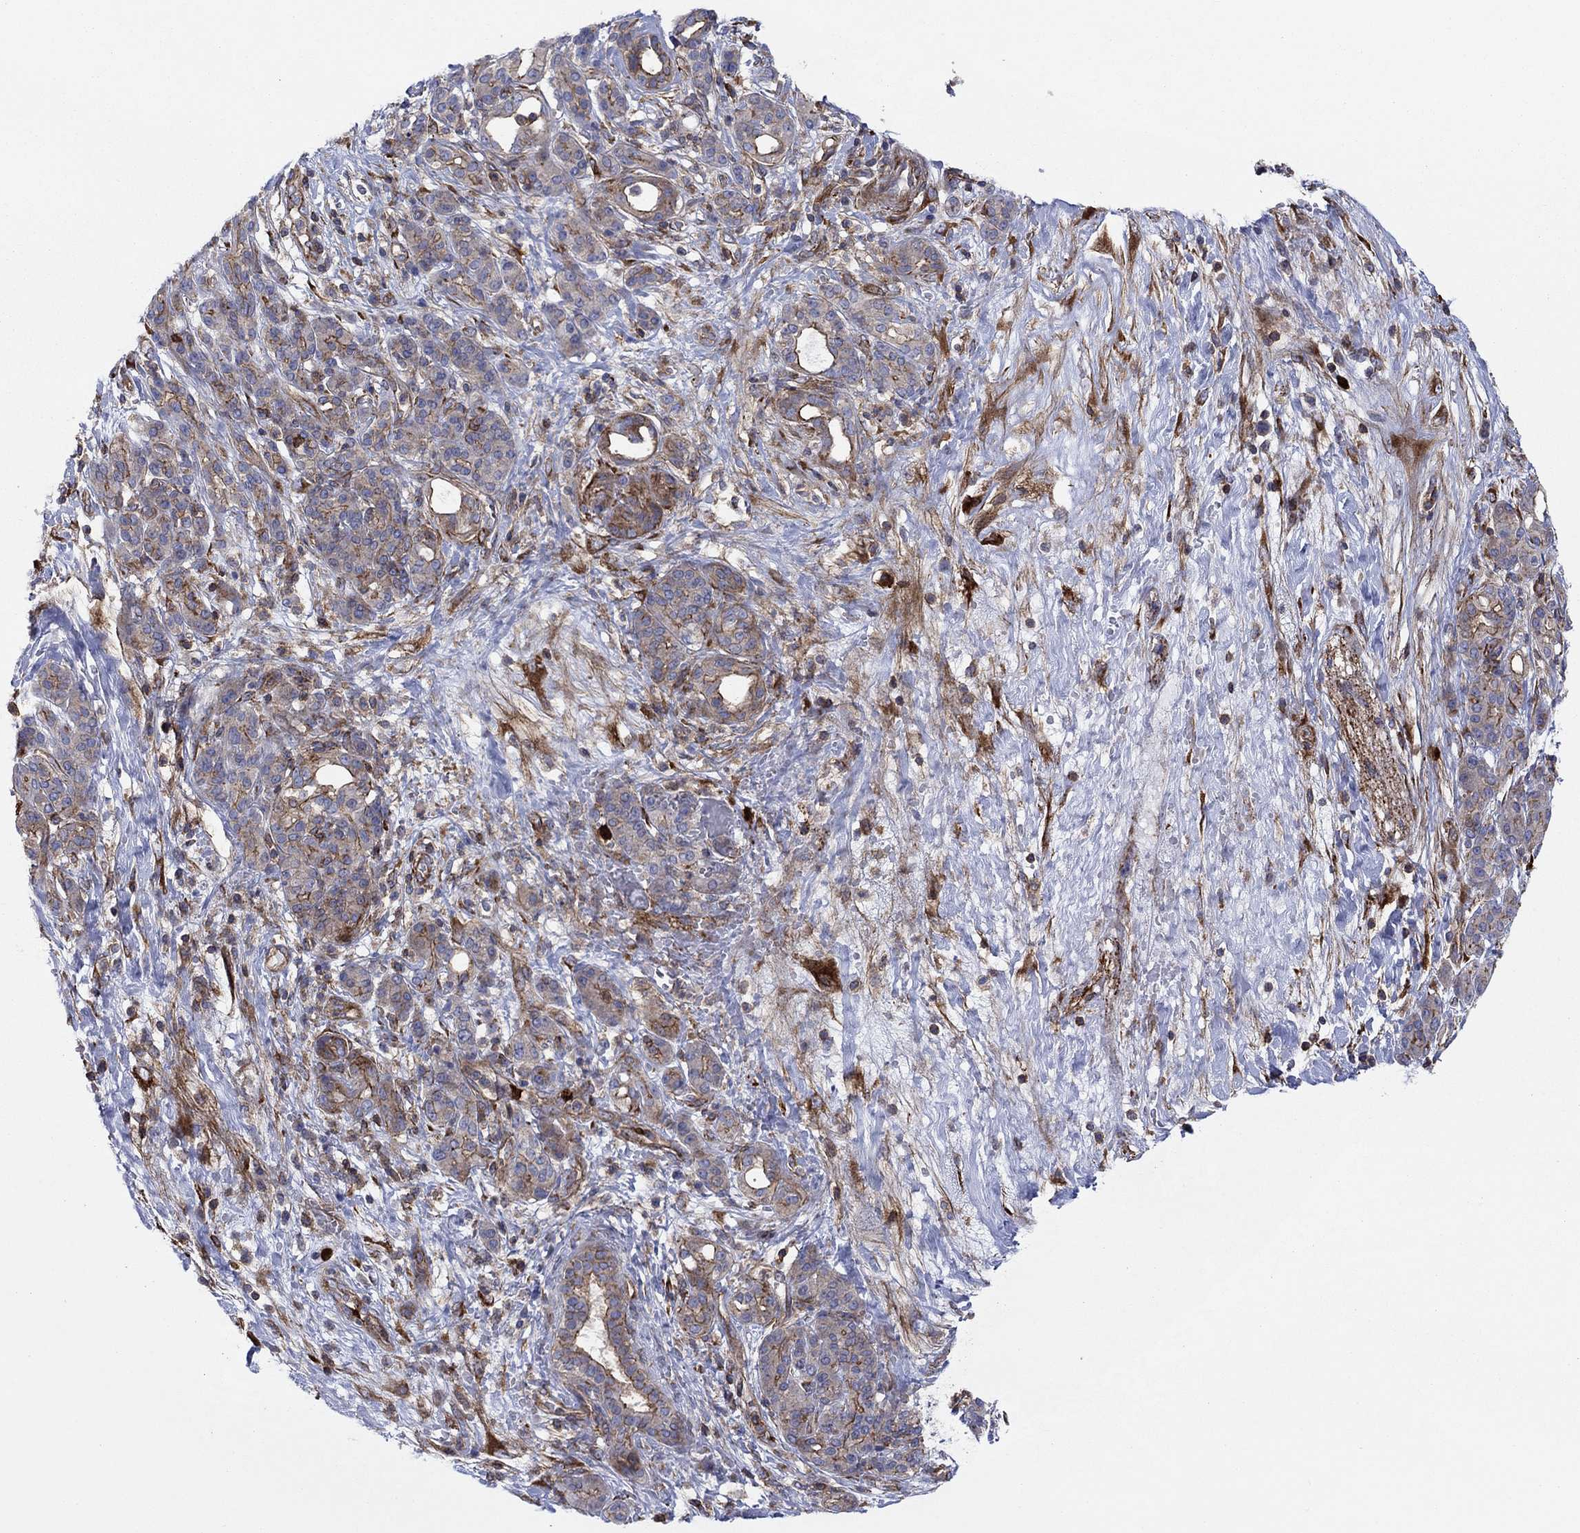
{"staining": {"intensity": "strong", "quantity": "<25%", "location": "cytoplasmic/membranous"}, "tissue": "pancreatic cancer", "cell_type": "Tumor cells", "image_type": "cancer", "snomed": [{"axis": "morphology", "description": "Adenocarcinoma, NOS"}, {"axis": "topography", "description": "Pancreas"}], "caption": "Protein staining of adenocarcinoma (pancreatic) tissue exhibits strong cytoplasmic/membranous staining in about <25% of tumor cells.", "gene": "PAG1", "patient": {"sex": "male", "age": 44}}